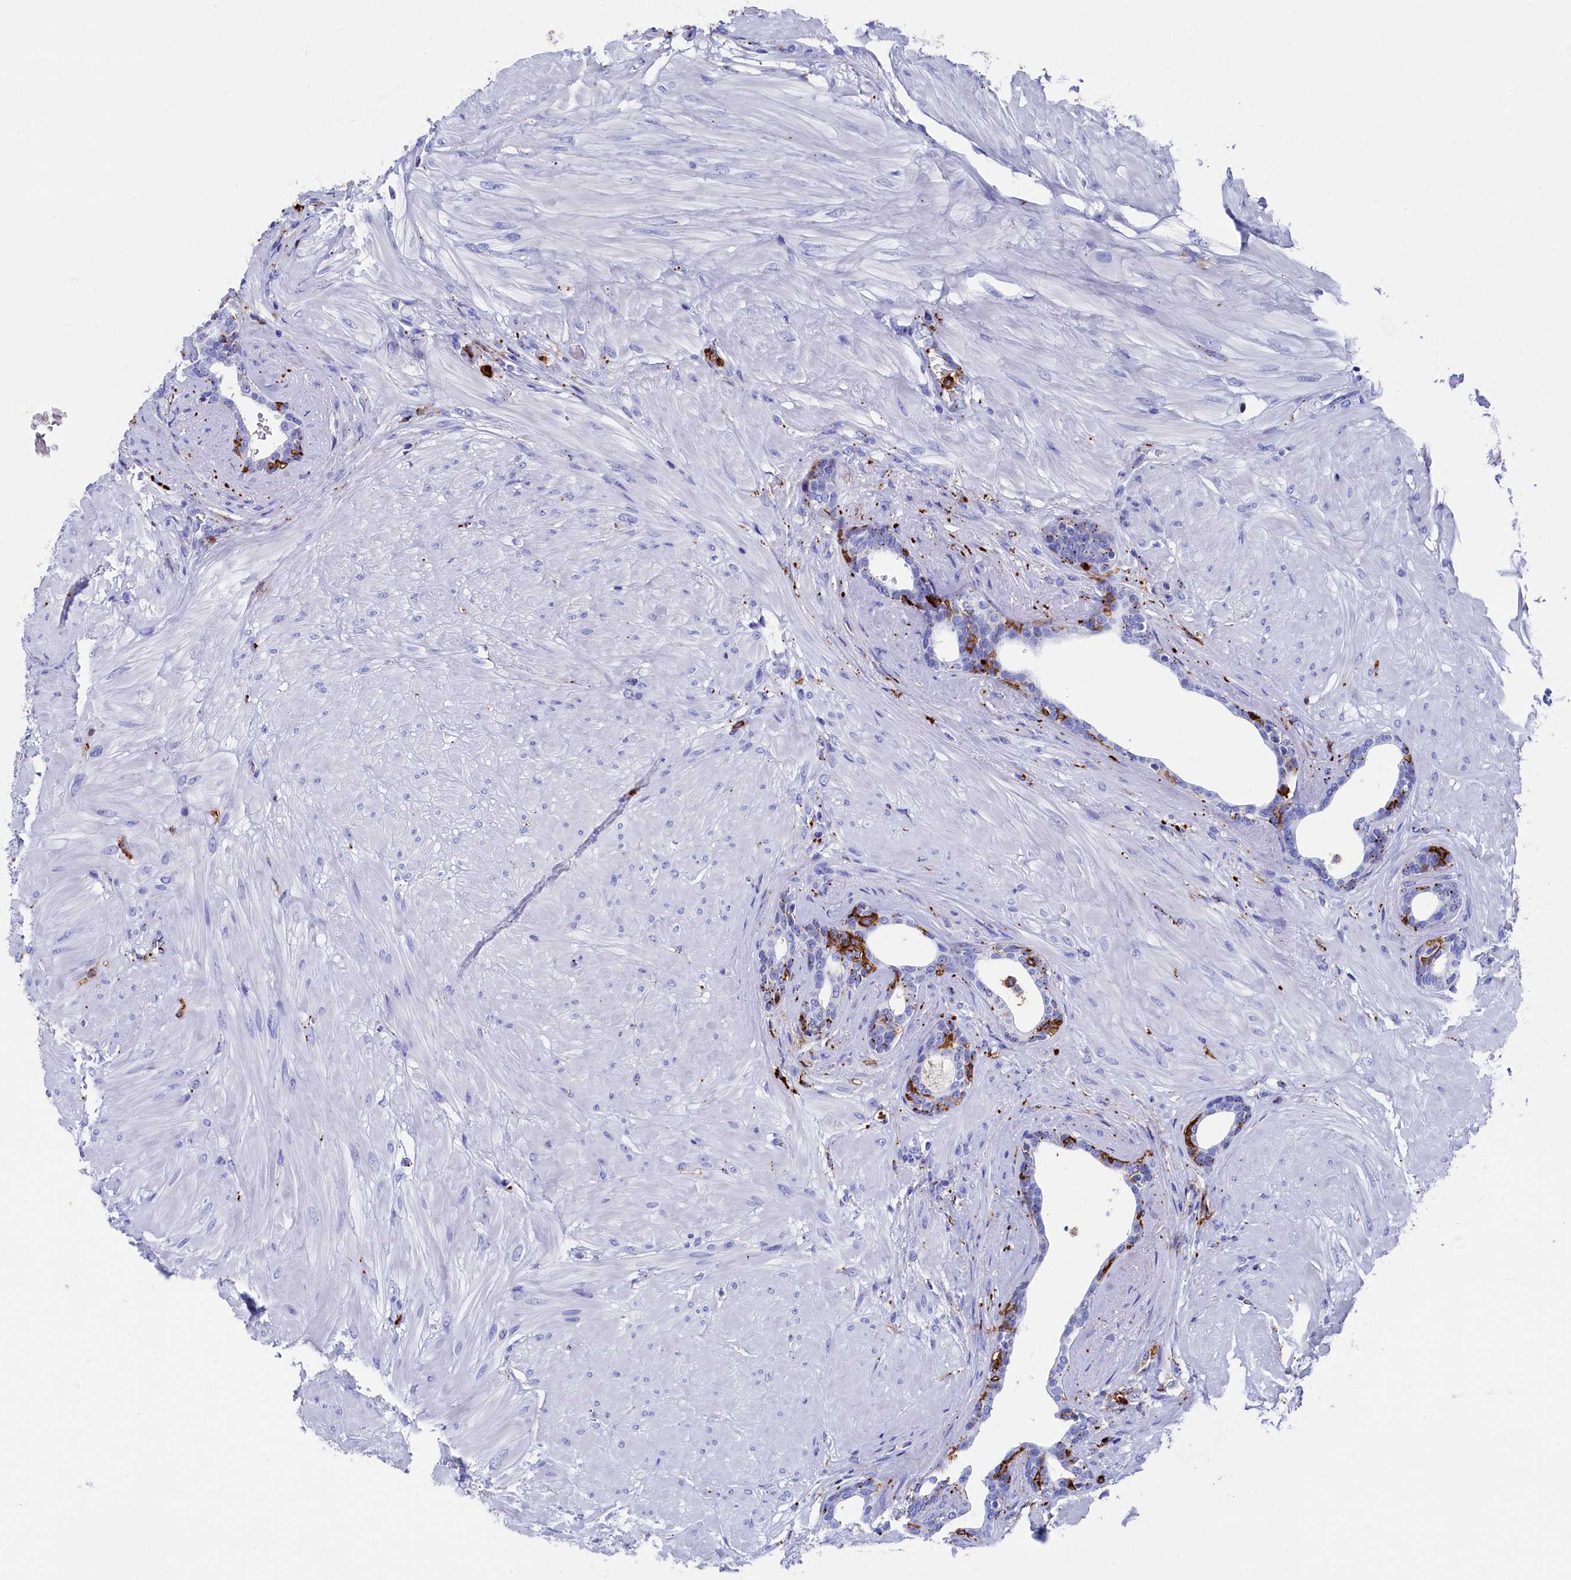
{"staining": {"intensity": "strong", "quantity": "25%-75%", "location": "cytoplasmic/membranous"}, "tissue": "prostate", "cell_type": "Glandular cells", "image_type": "normal", "snomed": [{"axis": "morphology", "description": "Normal tissue, NOS"}, {"axis": "topography", "description": "Prostate"}], "caption": "Immunohistochemistry (DAB (3,3'-diaminobenzidine)) staining of normal human prostate displays strong cytoplasmic/membranous protein staining in about 25%-75% of glandular cells. (DAB IHC with brightfield microscopy, high magnification).", "gene": "PLAC8", "patient": {"sex": "male", "age": 48}}